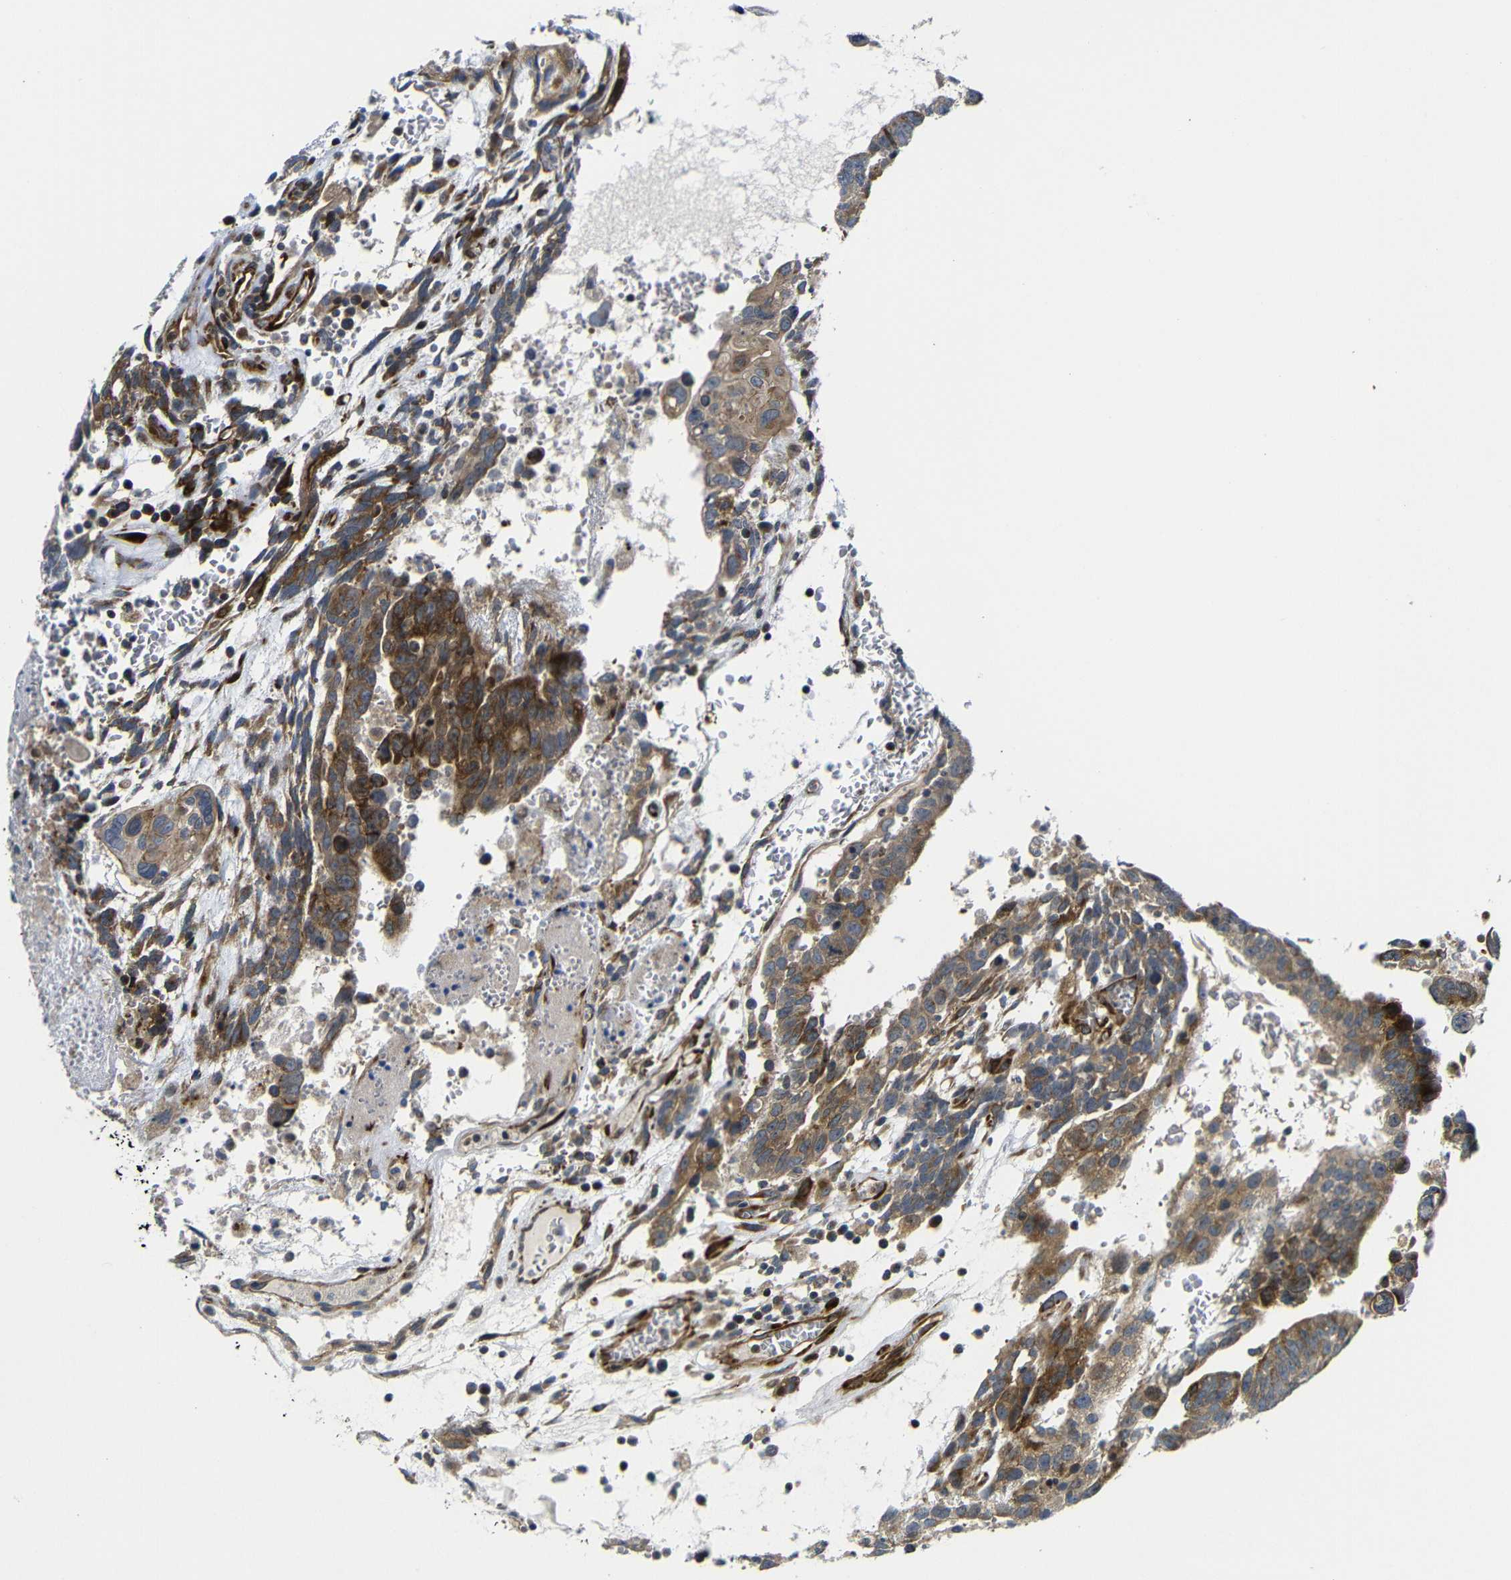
{"staining": {"intensity": "moderate", "quantity": ">75%", "location": "cytoplasmic/membranous"}, "tissue": "testis cancer", "cell_type": "Tumor cells", "image_type": "cancer", "snomed": [{"axis": "morphology", "description": "Seminoma, NOS"}, {"axis": "morphology", "description": "Carcinoma, Embryonal, NOS"}, {"axis": "topography", "description": "Testis"}], "caption": "Tumor cells exhibit medium levels of moderate cytoplasmic/membranous positivity in approximately >75% of cells in testis cancer.", "gene": "PARP14", "patient": {"sex": "male", "age": 52}}